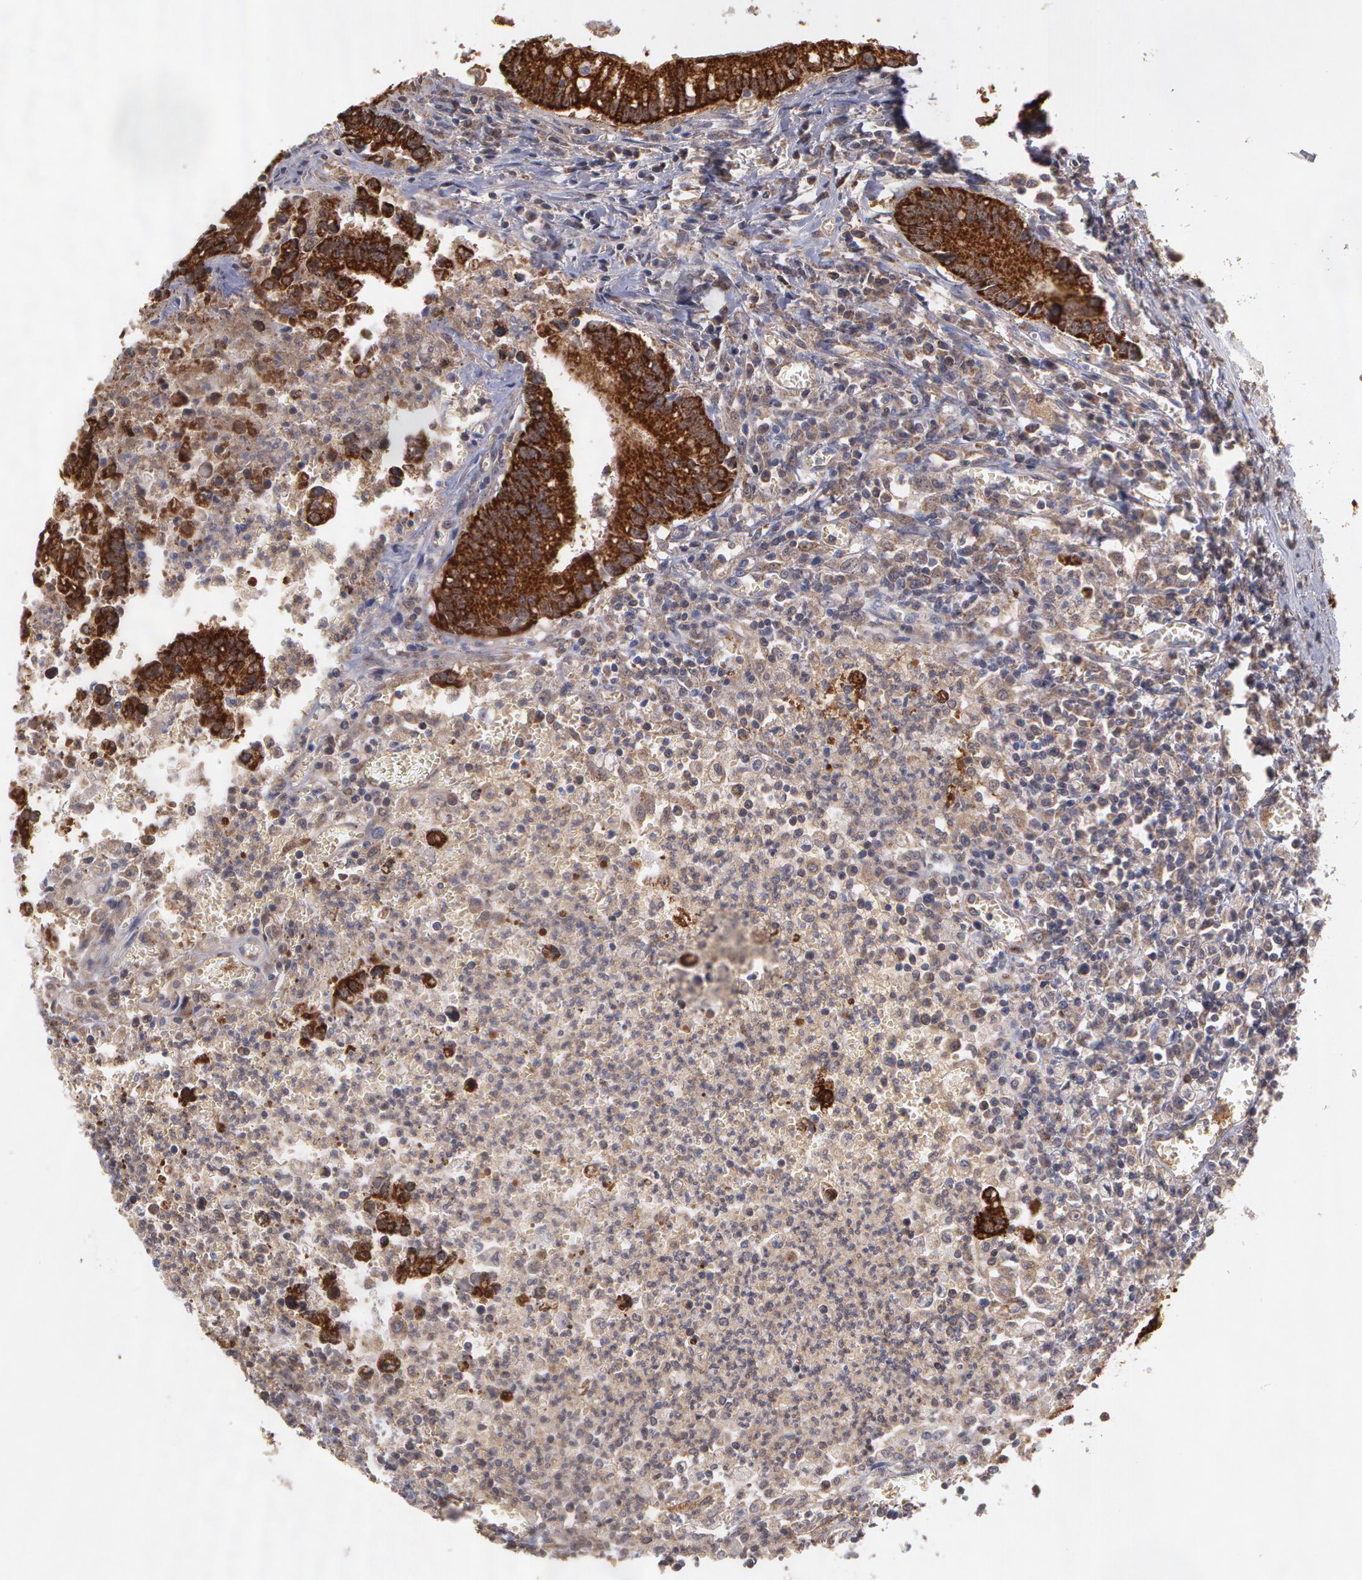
{"staining": {"intensity": "strong", "quantity": ">75%", "location": "cytoplasmic/membranous"}, "tissue": "colorectal cancer", "cell_type": "Tumor cells", "image_type": "cancer", "snomed": [{"axis": "morphology", "description": "Adenocarcinoma, NOS"}, {"axis": "topography", "description": "Rectum"}], "caption": "Colorectal cancer was stained to show a protein in brown. There is high levels of strong cytoplasmic/membranous positivity in about >75% of tumor cells. The protein of interest is shown in brown color, while the nuclei are stained blue.", "gene": "MPST", "patient": {"sex": "female", "age": 81}}